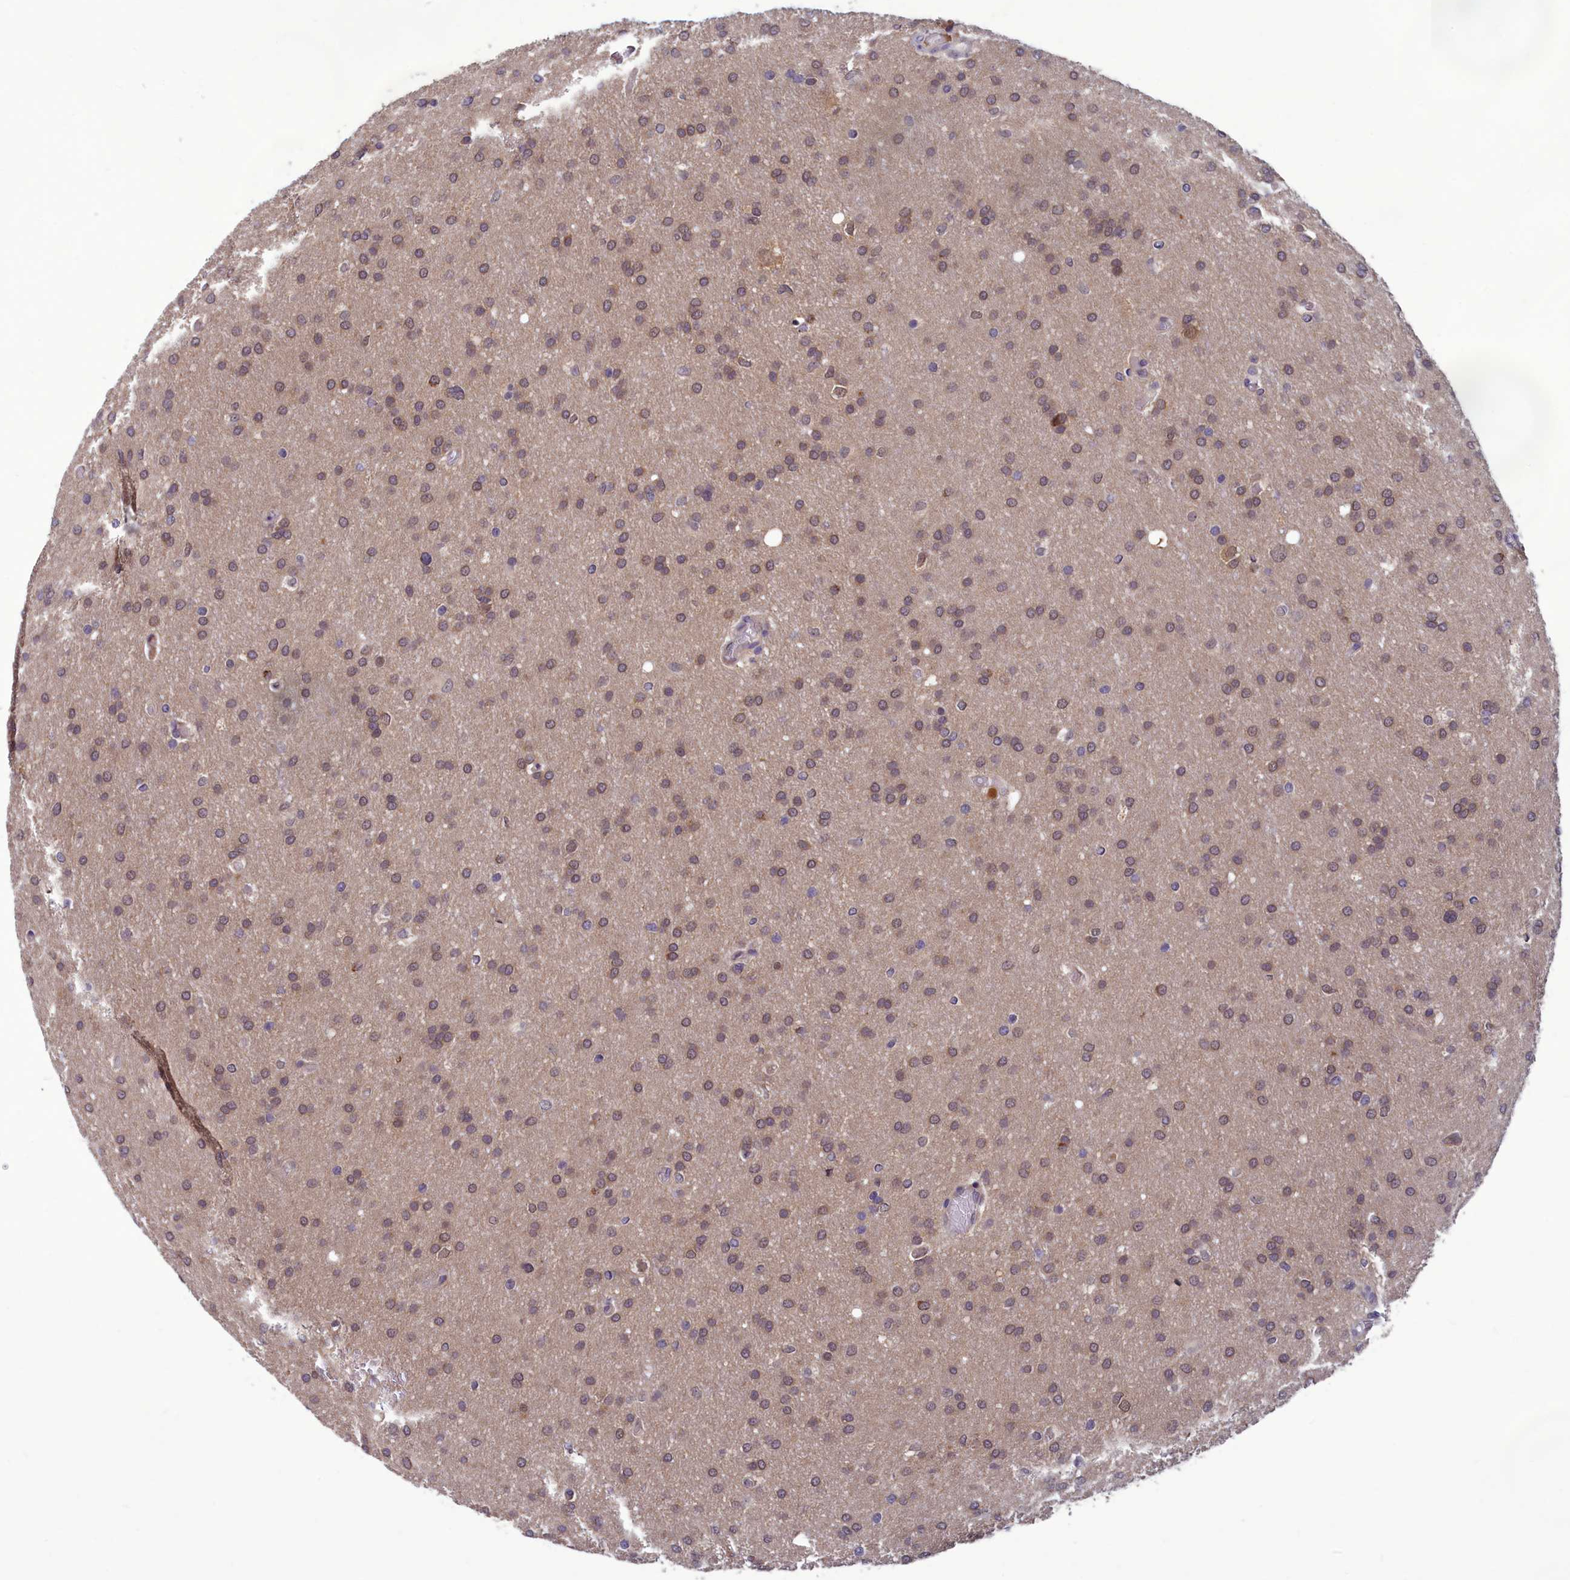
{"staining": {"intensity": "weak", "quantity": "25%-75%", "location": "cytoplasmic/membranous,nuclear"}, "tissue": "glioma", "cell_type": "Tumor cells", "image_type": "cancer", "snomed": [{"axis": "morphology", "description": "Glioma, malignant, High grade"}, {"axis": "topography", "description": "Cerebral cortex"}], "caption": "Immunohistochemistry staining of malignant high-grade glioma, which exhibits low levels of weak cytoplasmic/membranous and nuclear staining in approximately 25%-75% of tumor cells indicating weak cytoplasmic/membranous and nuclear protein expression. The staining was performed using DAB (brown) for protein detection and nuclei were counterstained in hematoxylin (blue).", "gene": "CCDC15", "patient": {"sex": "female", "age": 36}}